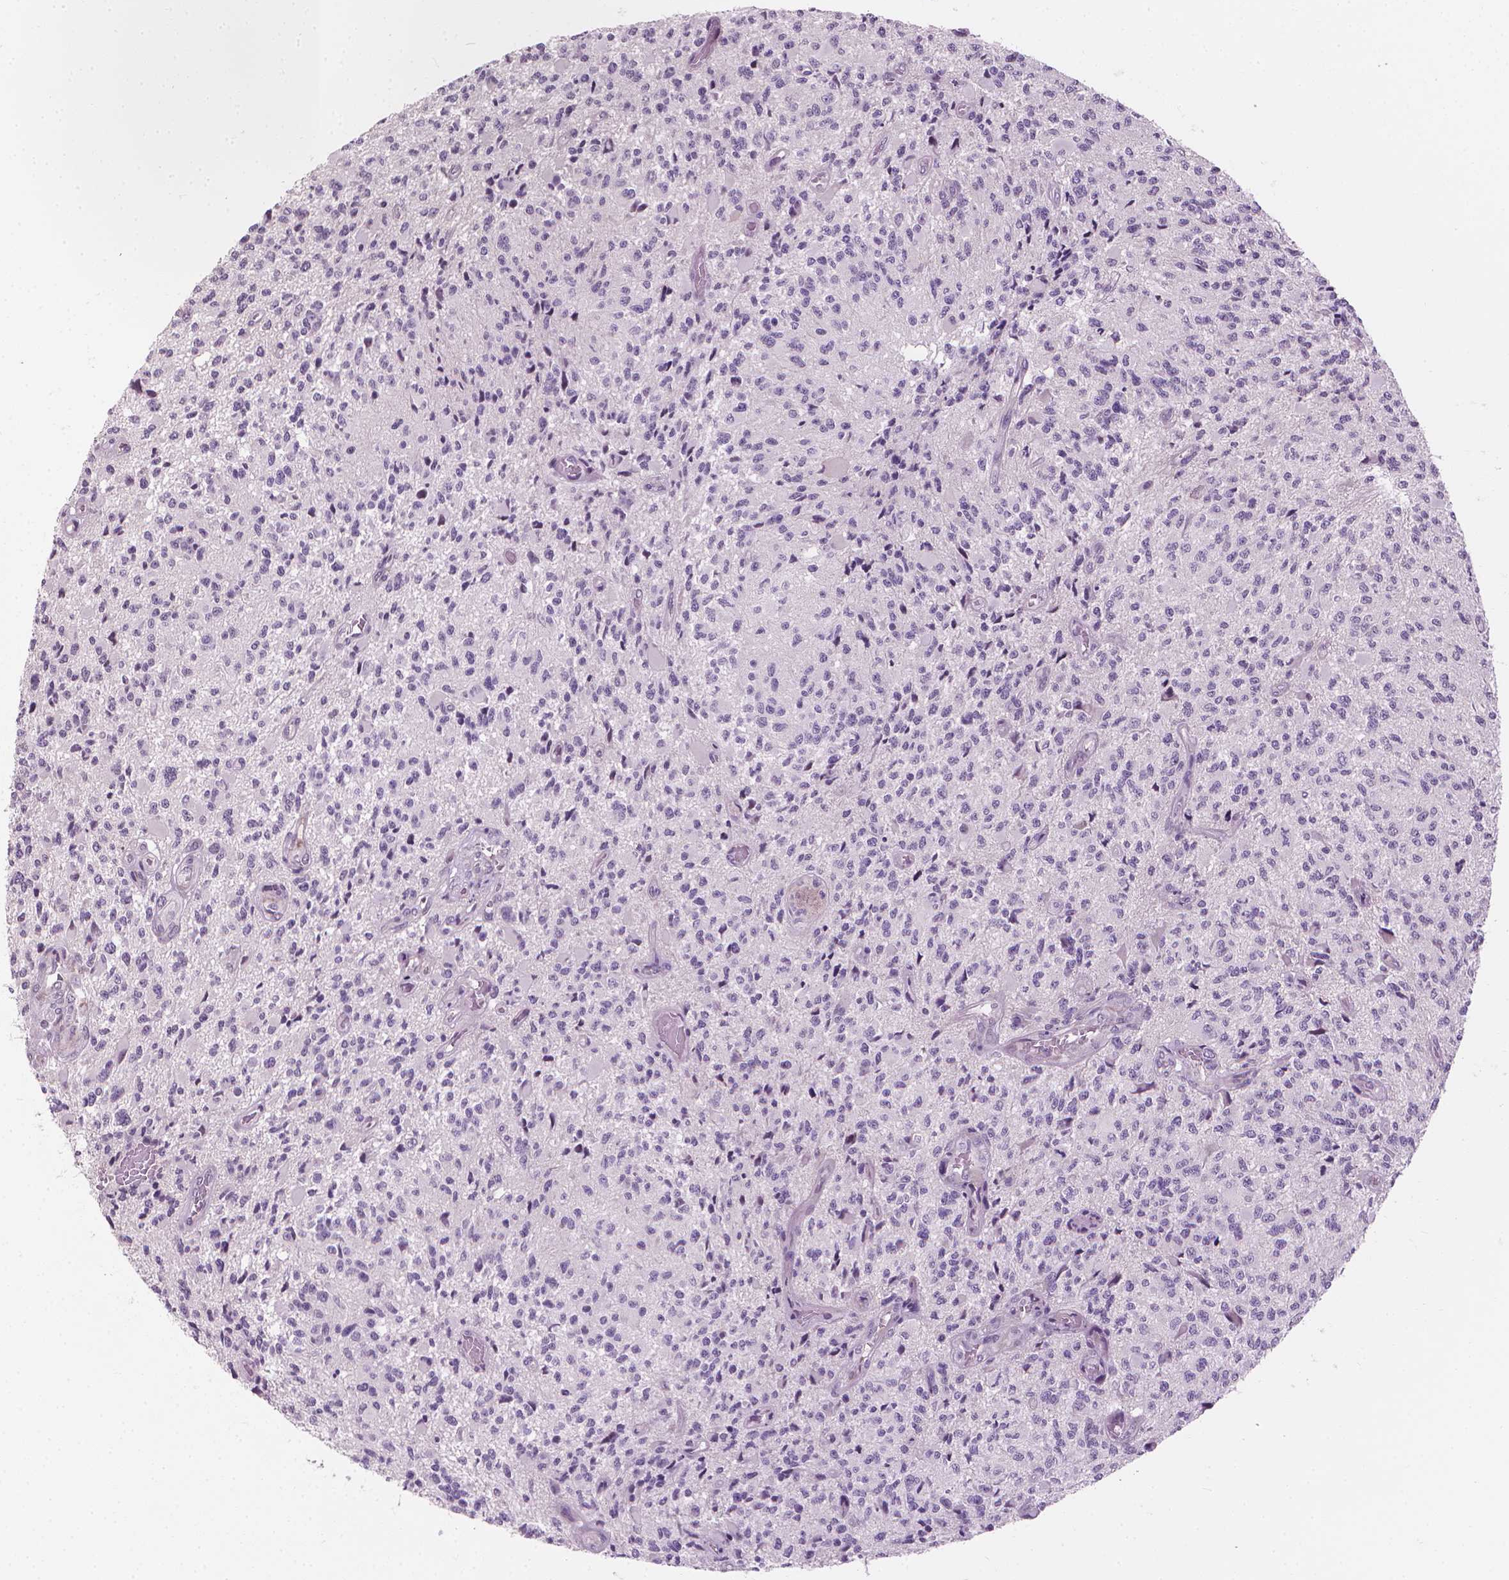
{"staining": {"intensity": "negative", "quantity": "none", "location": "none"}, "tissue": "glioma", "cell_type": "Tumor cells", "image_type": "cancer", "snomed": [{"axis": "morphology", "description": "Glioma, malignant, High grade"}, {"axis": "topography", "description": "Brain"}], "caption": "Malignant glioma (high-grade) stained for a protein using IHC shows no staining tumor cells.", "gene": "SAXO2", "patient": {"sex": "female", "age": 63}}